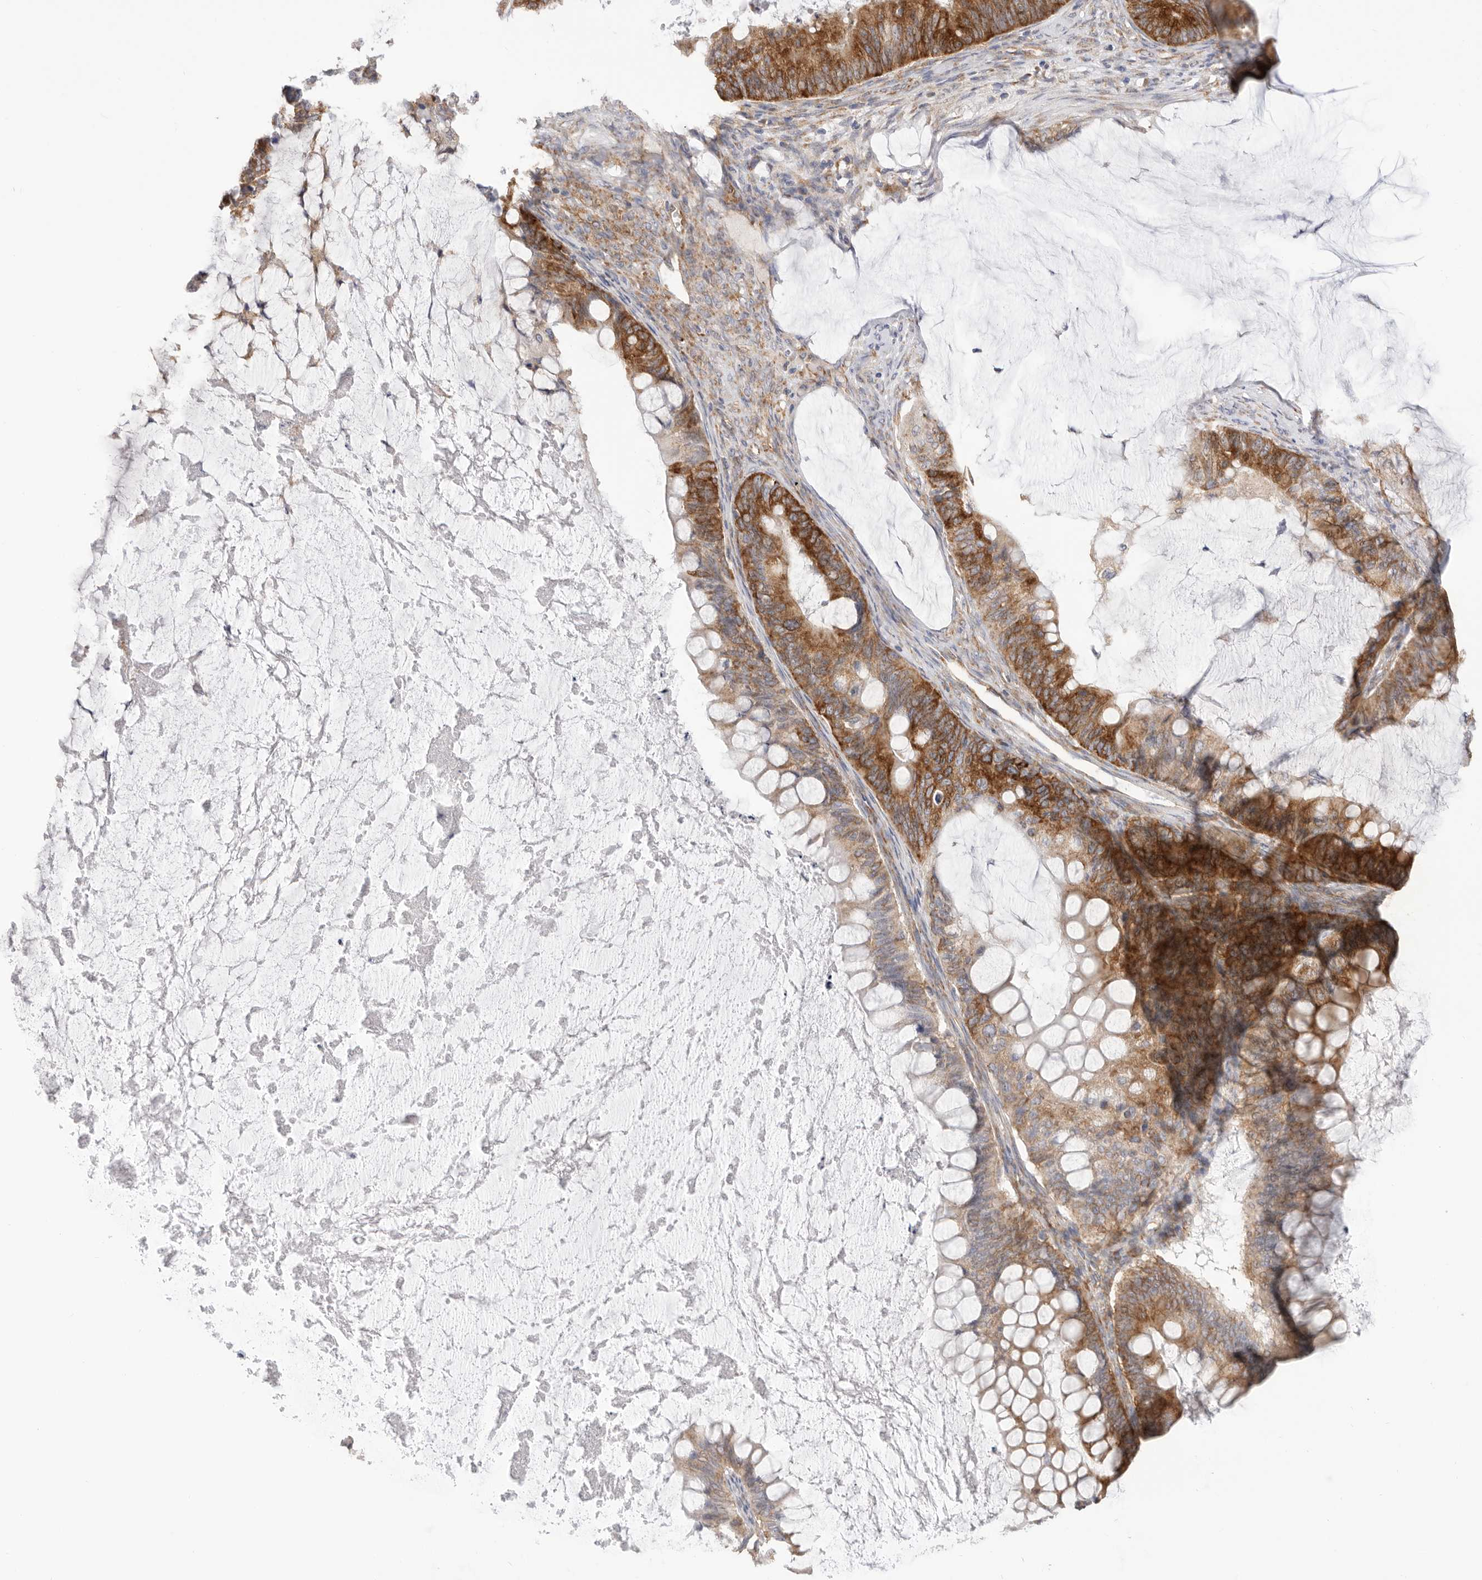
{"staining": {"intensity": "moderate", "quantity": ">75%", "location": "cytoplasmic/membranous"}, "tissue": "ovarian cancer", "cell_type": "Tumor cells", "image_type": "cancer", "snomed": [{"axis": "morphology", "description": "Cystadenocarcinoma, mucinous, NOS"}, {"axis": "topography", "description": "Ovary"}], "caption": "Ovarian cancer stained with DAB immunohistochemistry shows medium levels of moderate cytoplasmic/membranous staining in approximately >75% of tumor cells.", "gene": "SERBP1", "patient": {"sex": "female", "age": 61}}